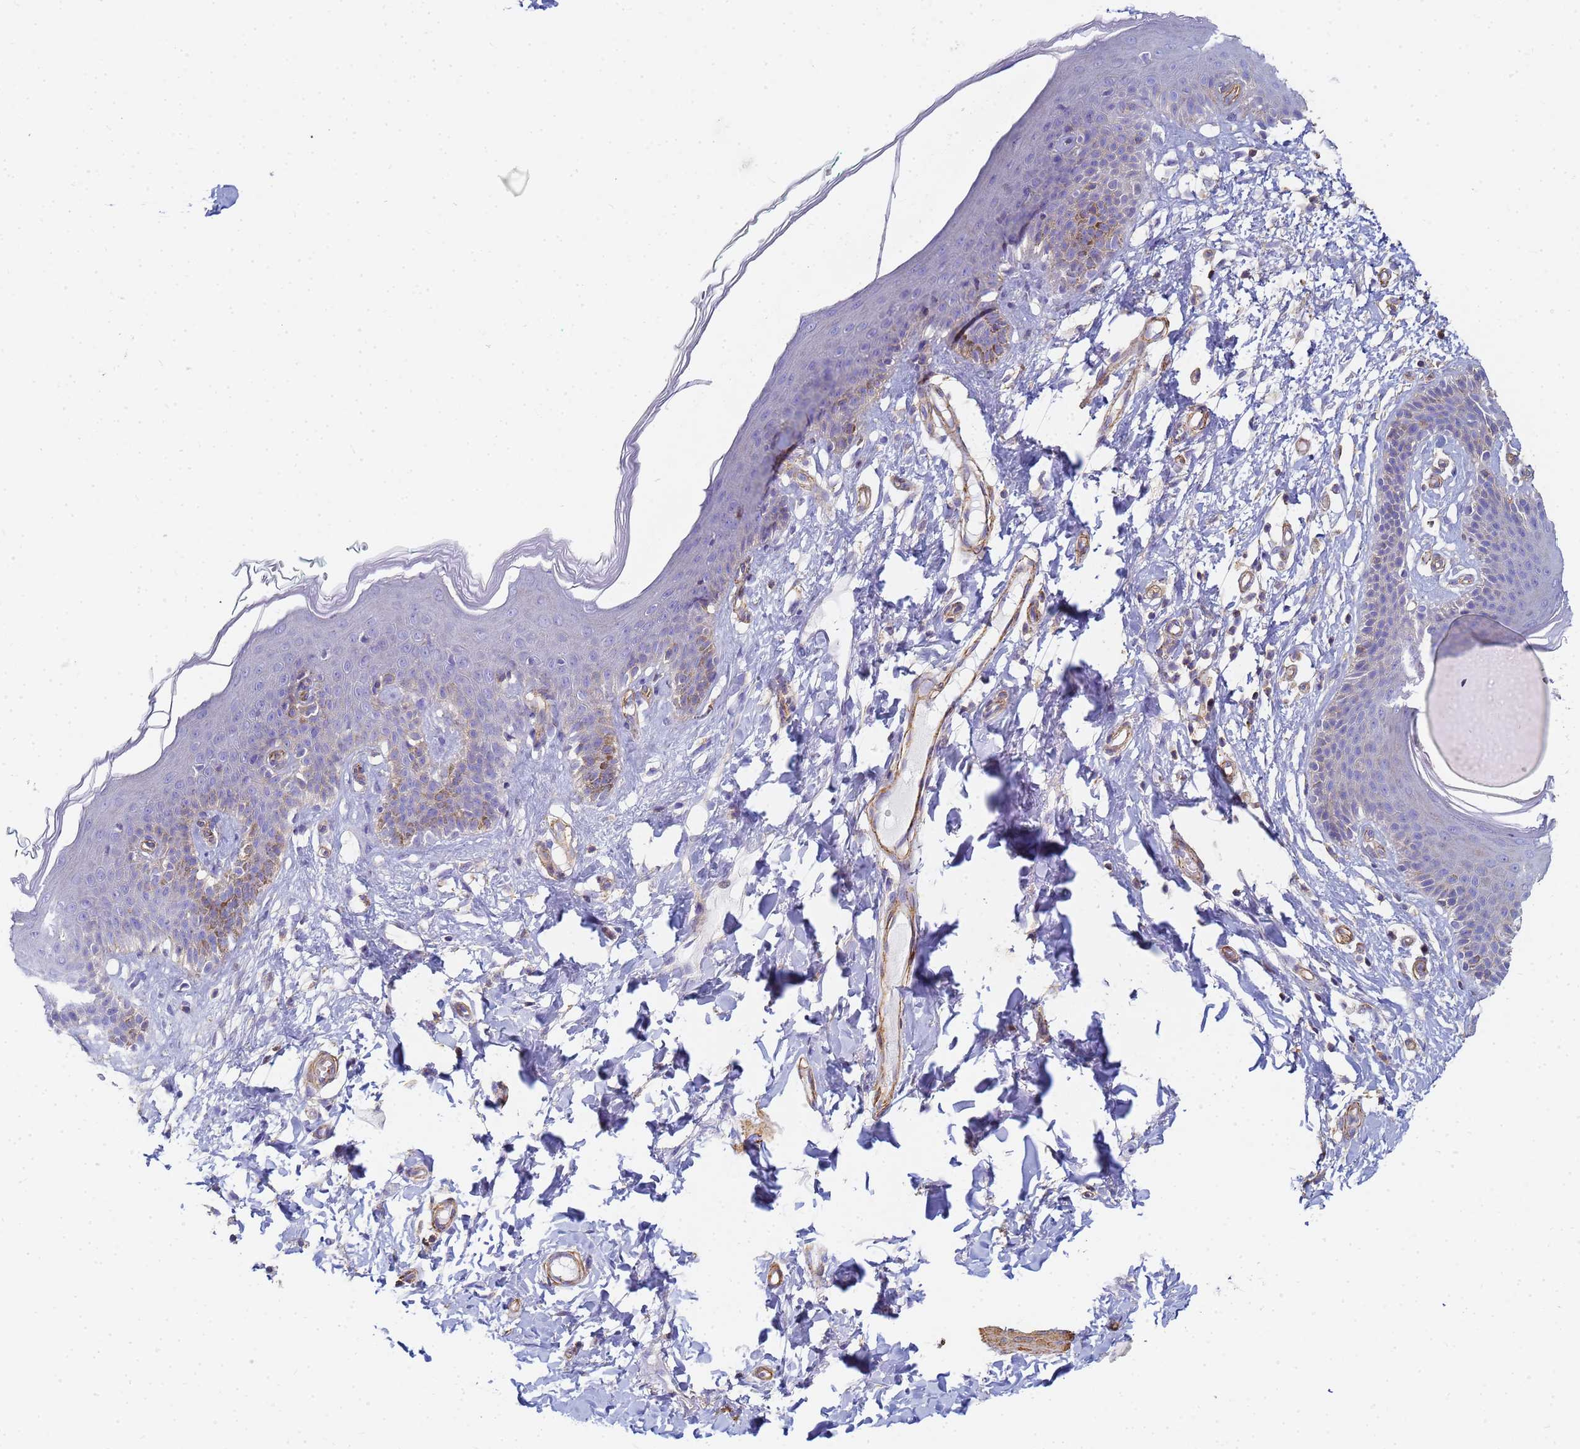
{"staining": {"intensity": "weak", "quantity": "<25%", "location": "cytoplasmic/membranous"}, "tissue": "skin", "cell_type": "Epidermal cells", "image_type": "normal", "snomed": [{"axis": "morphology", "description": "Normal tissue, NOS"}, {"axis": "topography", "description": "Vulva"}], "caption": "Epidermal cells are negative for protein expression in unremarkable human skin. Brightfield microscopy of immunohistochemistry stained with DAB (brown) and hematoxylin (blue), captured at high magnification.", "gene": "TPM1", "patient": {"sex": "female", "age": 66}}